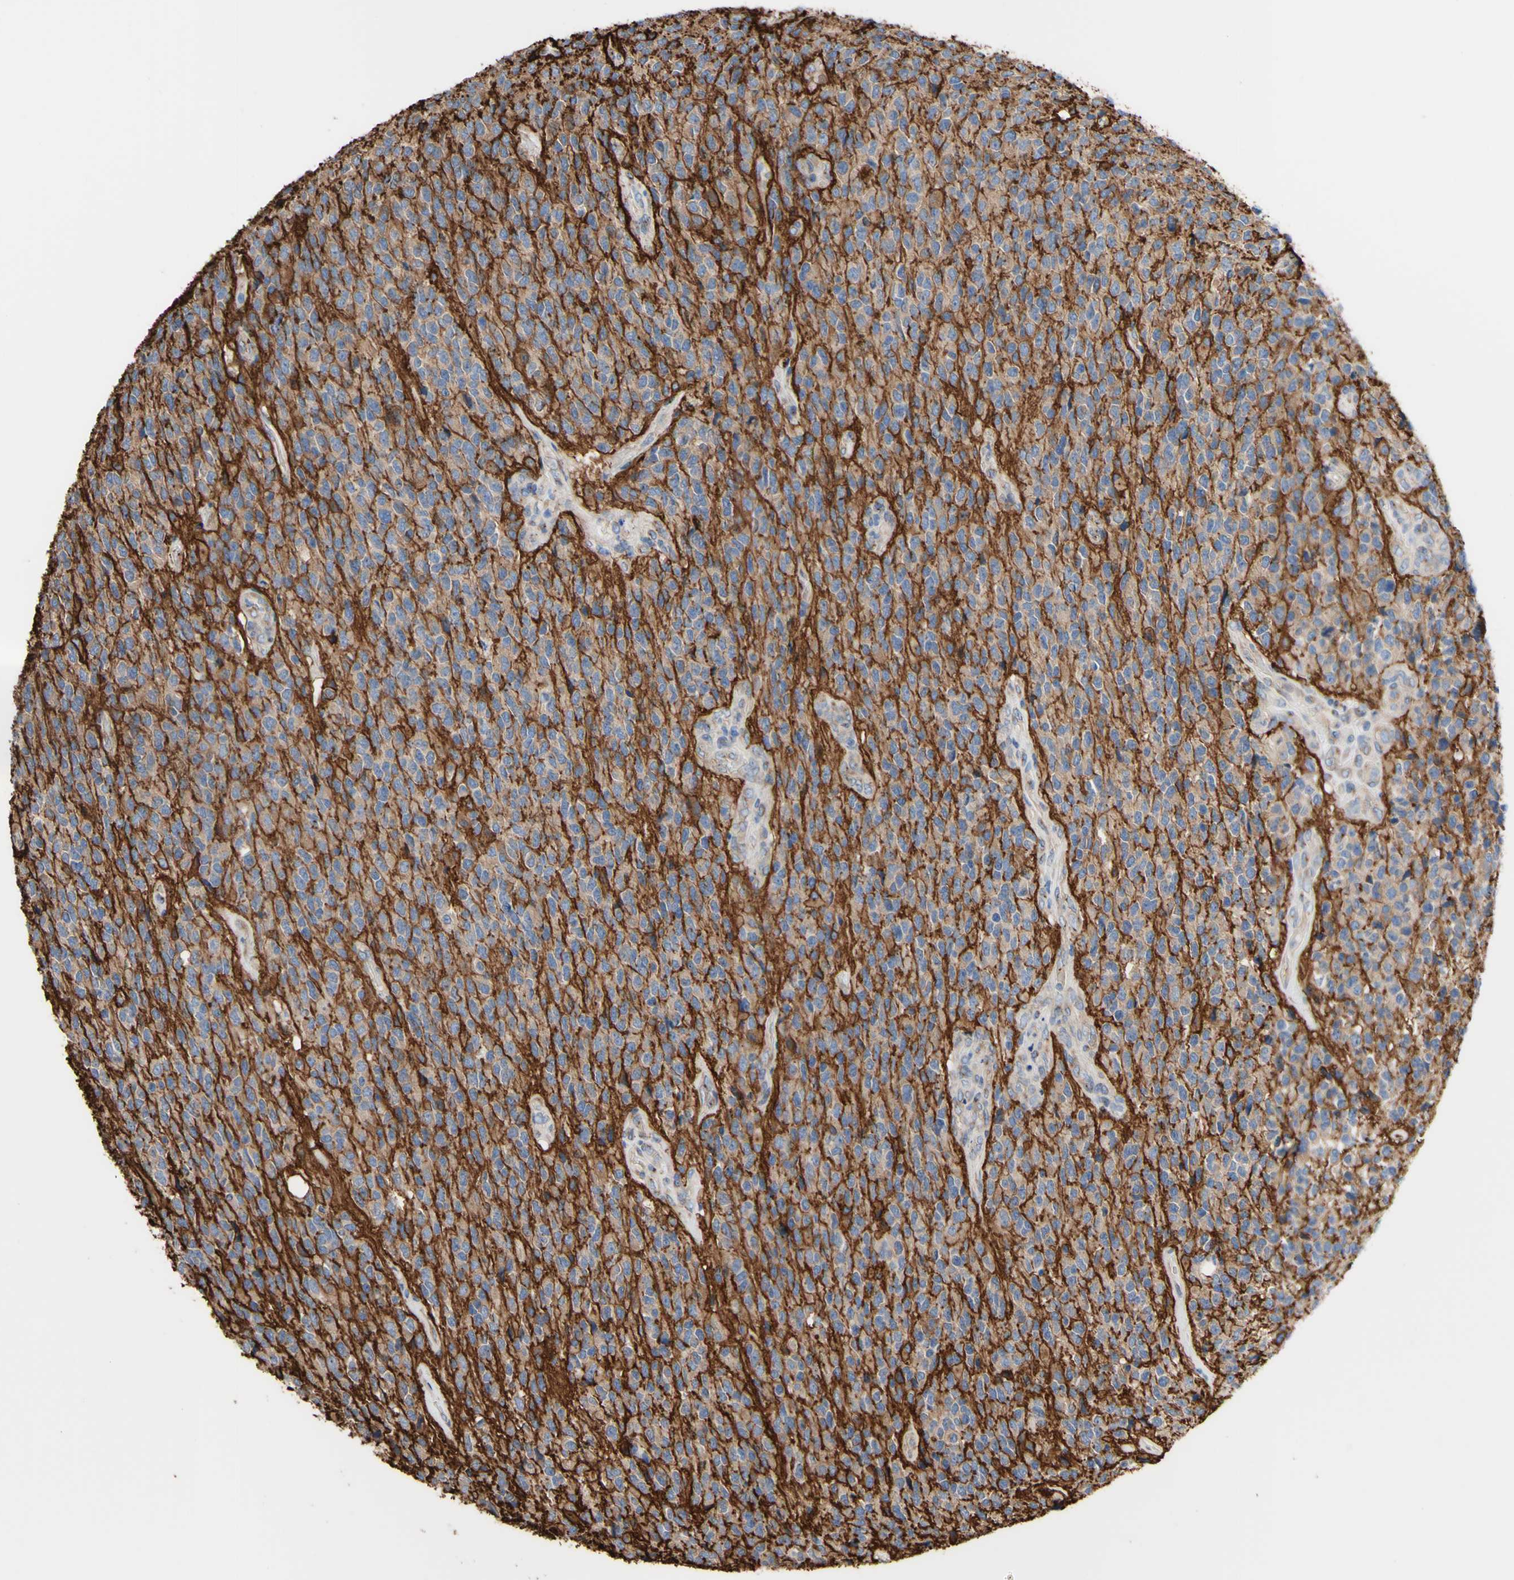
{"staining": {"intensity": "moderate", "quantity": ">75%", "location": "cytoplasmic/membranous"}, "tissue": "glioma", "cell_type": "Tumor cells", "image_type": "cancer", "snomed": [{"axis": "morphology", "description": "Glioma, malignant, High grade"}, {"axis": "topography", "description": "pancreas cauda"}], "caption": "Brown immunohistochemical staining in high-grade glioma (malignant) reveals moderate cytoplasmic/membranous positivity in about >75% of tumor cells.", "gene": "LRIG3", "patient": {"sex": "male", "age": 60}}